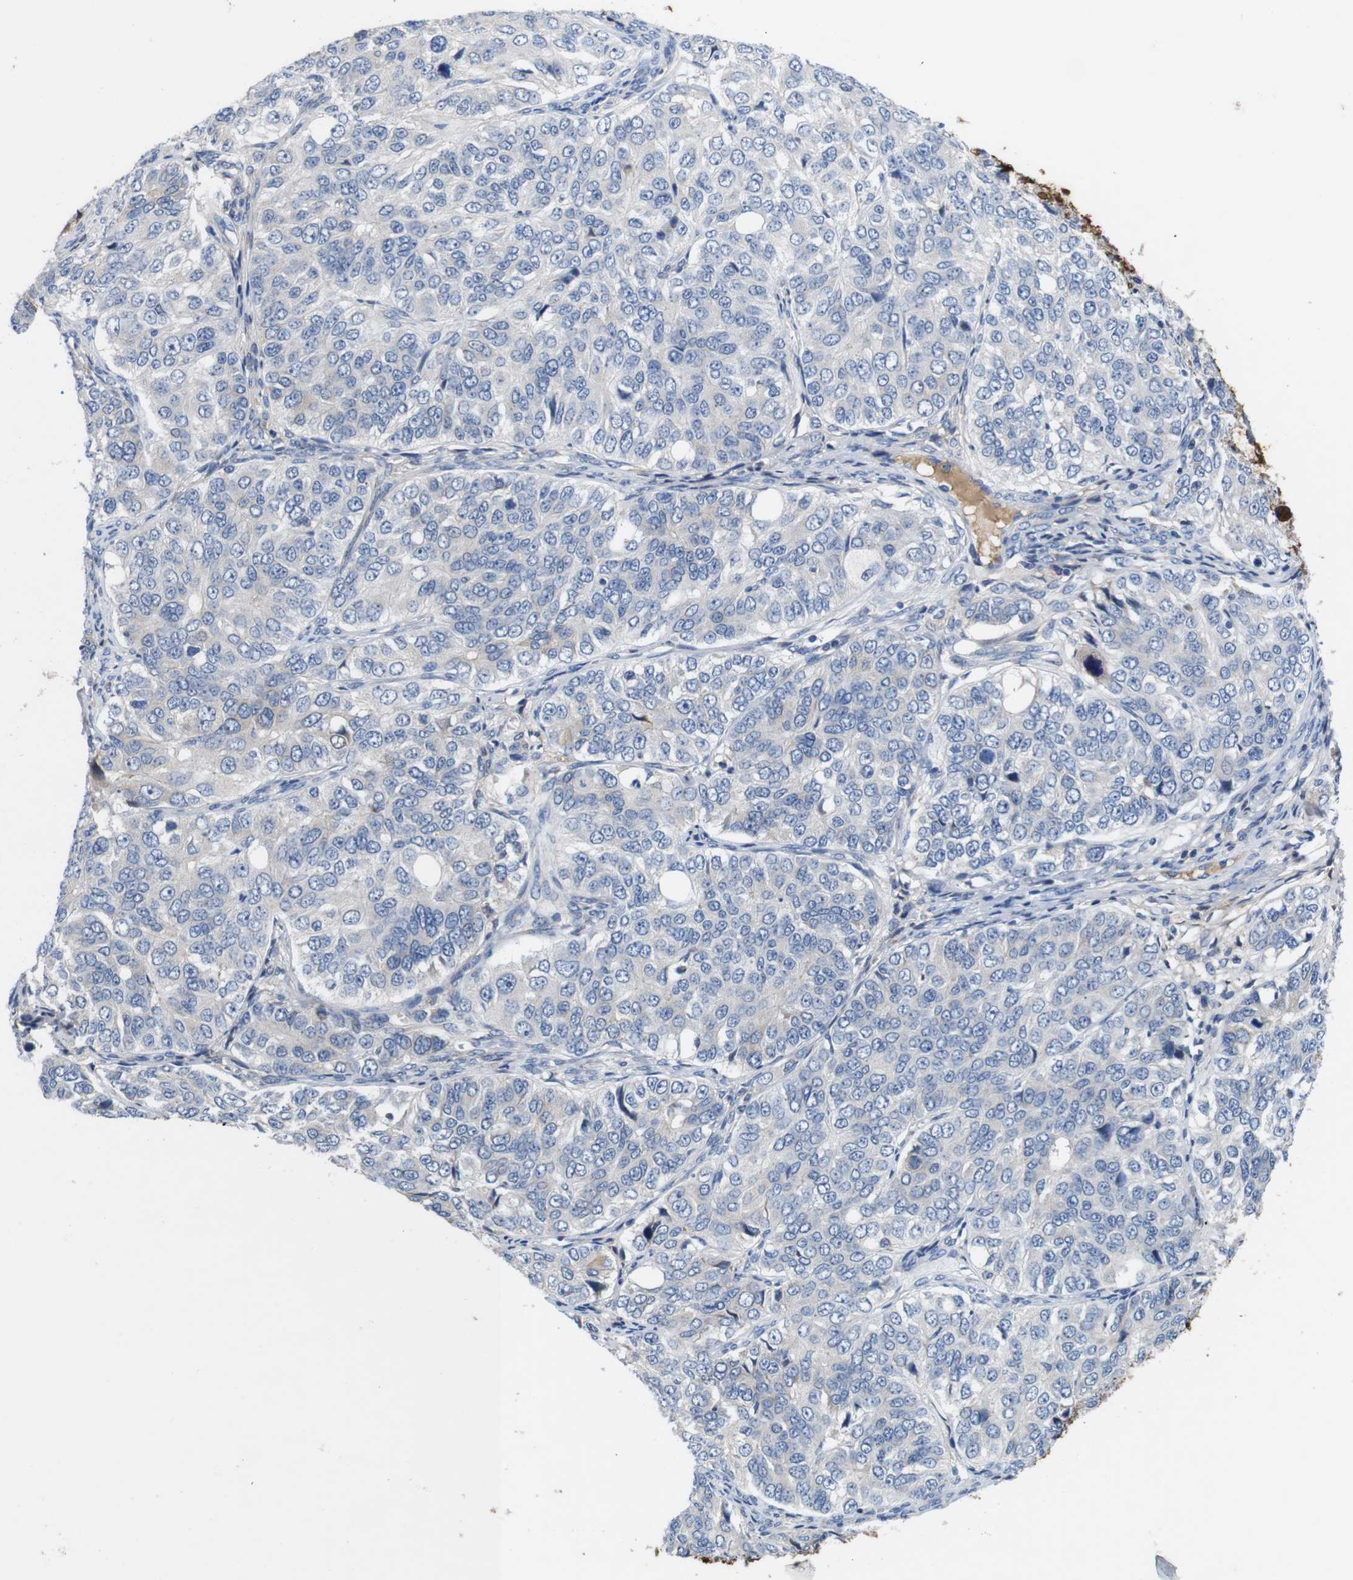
{"staining": {"intensity": "weak", "quantity": "<25%", "location": "cytoplasmic/membranous"}, "tissue": "ovarian cancer", "cell_type": "Tumor cells", "image_type": "cancer", "snomed": [{"axis": "morphology", "description": "Carcinoma, endometroid"}, {"axis": "topography", "description": "Ovary"}], "caption": "Ovarian endometroid carcinoma was stained to show a protein in brown. There is no significant positivity in tumor cells.", "gene": "C1RL", "patient": {"sex": "female", "age": 51}}